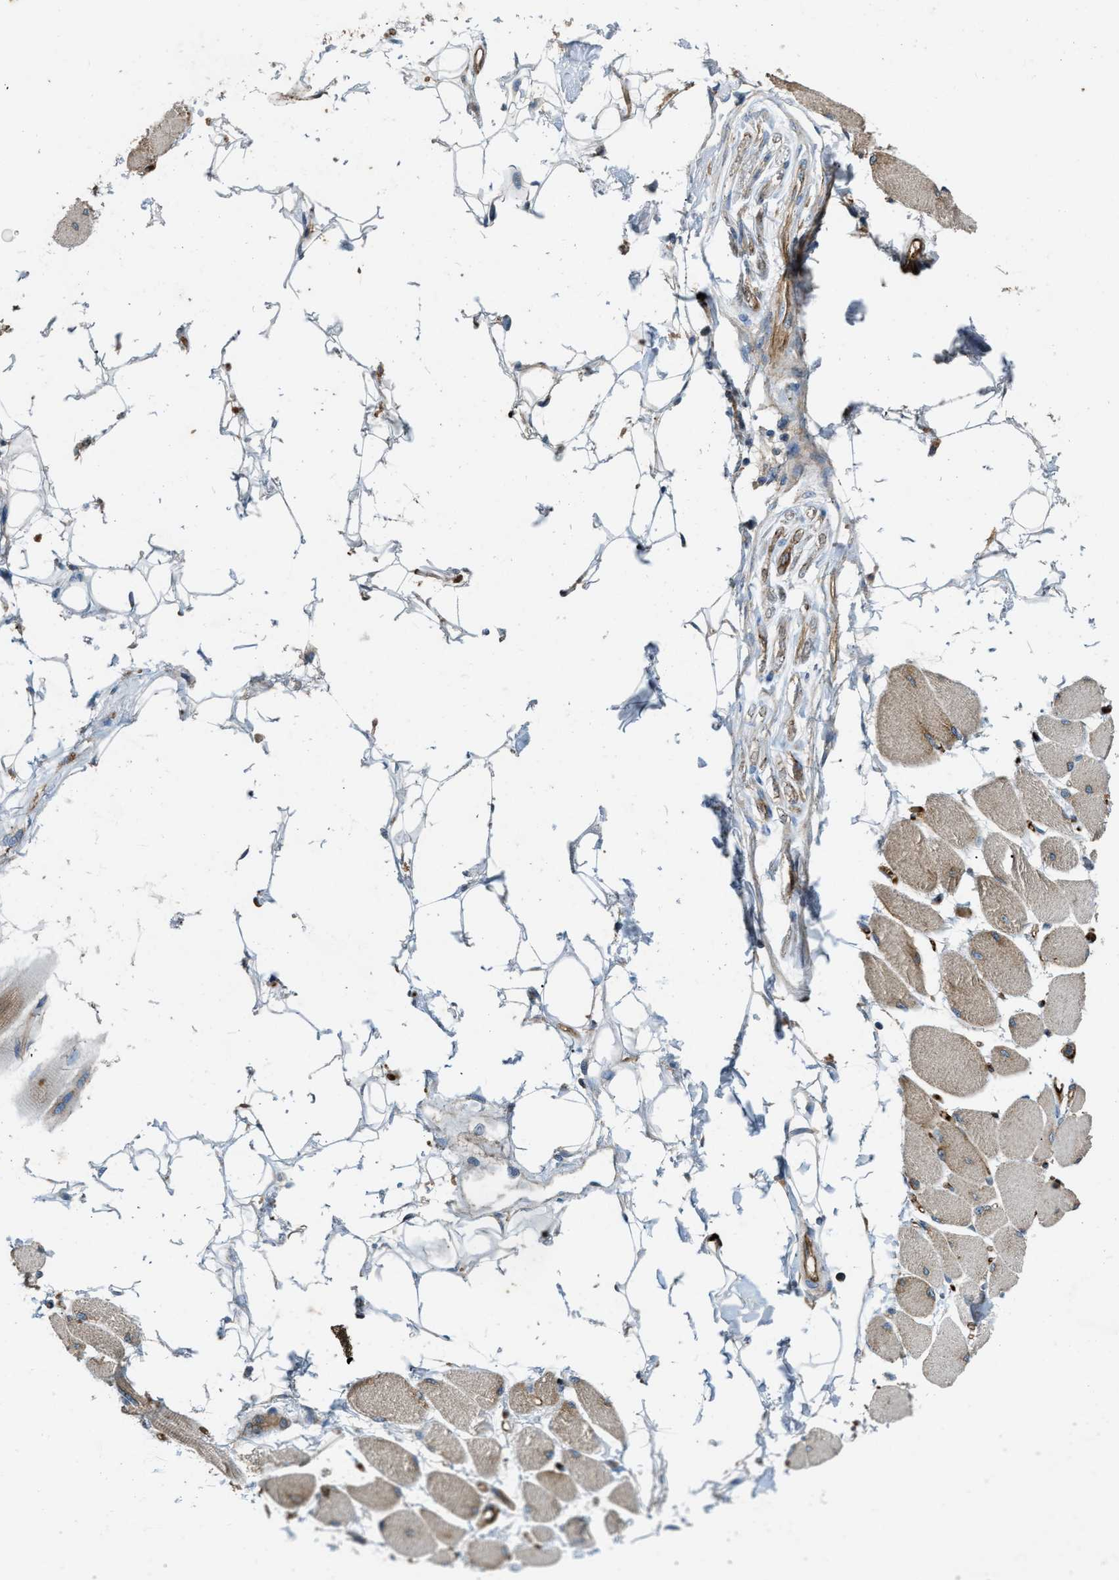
{"staining": {"intensity": "weak", "quantity": "<25%", "location": "cytoplasmic/membranous"}, "tissue": "skeletal muscle", "cell_type": "Myocytes", "image_type": "normal", "snomed": [{"axis": "morphology", "description": "Normal tissue, NOS"}, {"axis": "topography", "description": "Skeletal muscle"}, {"axis": "topography", "description": "Peripheral nerve tissue"}], "caption": "DAB immunohistochemical staining of benign human skeletal muscle demonstrates no significant positivity in myocytes.", "gene": "ERC1", "patient": {"sex": "female", "age": 84}}